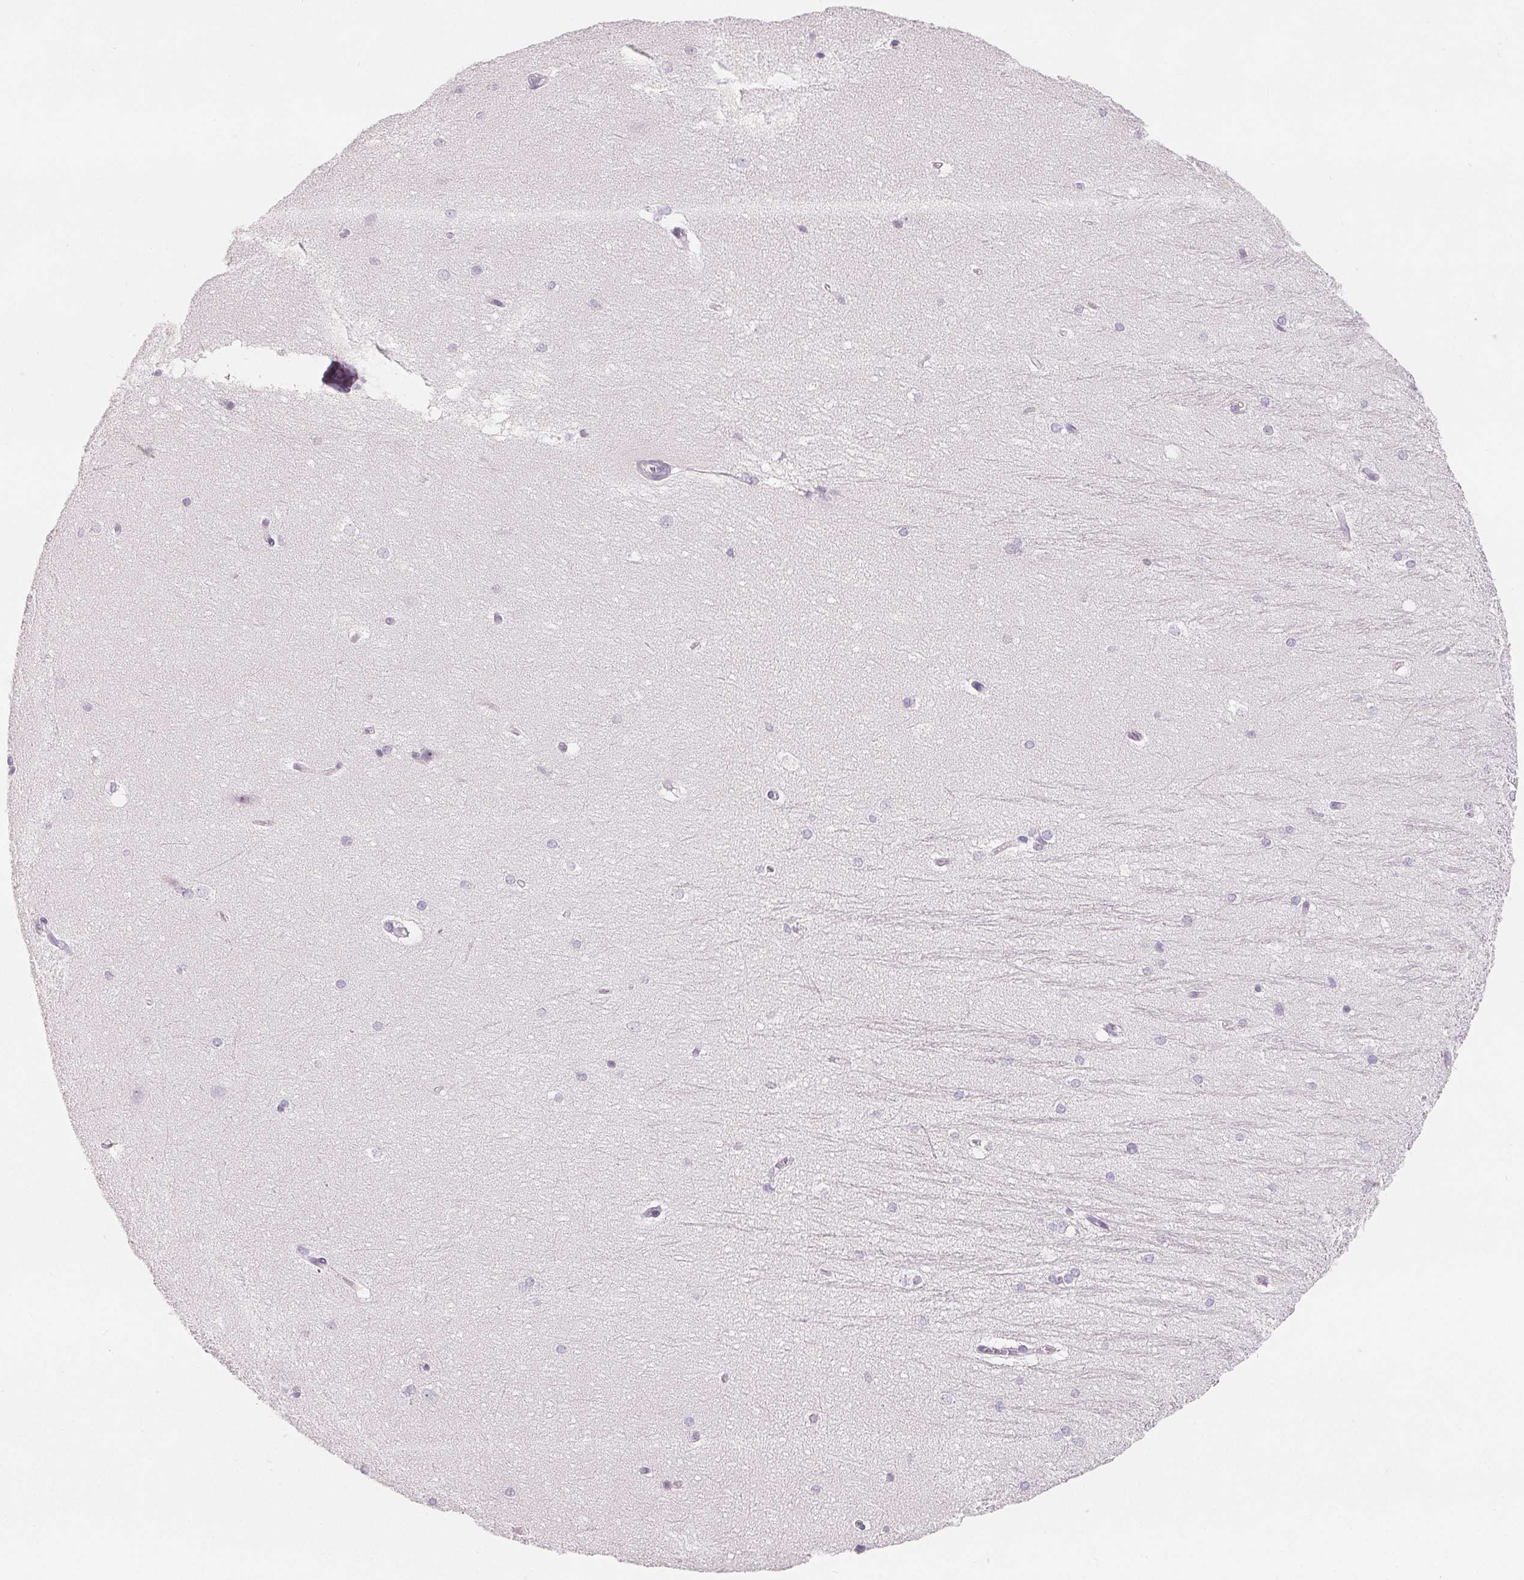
{"staining": {"intensity": "negative", "quantity": "none", "location": "none"}, "tissue": "hippocampus", "cell_type": "Glial cells", "image_type": "normal", "snomed": [{"axis": "morphology", "description": "Normal tissue, NOS"}, {"axis": "topography", "description": "Cerebral cortex"}, {"axis": "topography", "description": "Hippocampus"}], "caption": "The immunohistochemistry image has no significant expression in glial cells of hippocampus. (DAB immunohistochemistry visualized using brightfield microscopy, high magnification).", "gene": "CD69", "patient": {"sex": "female", "age": 19}}